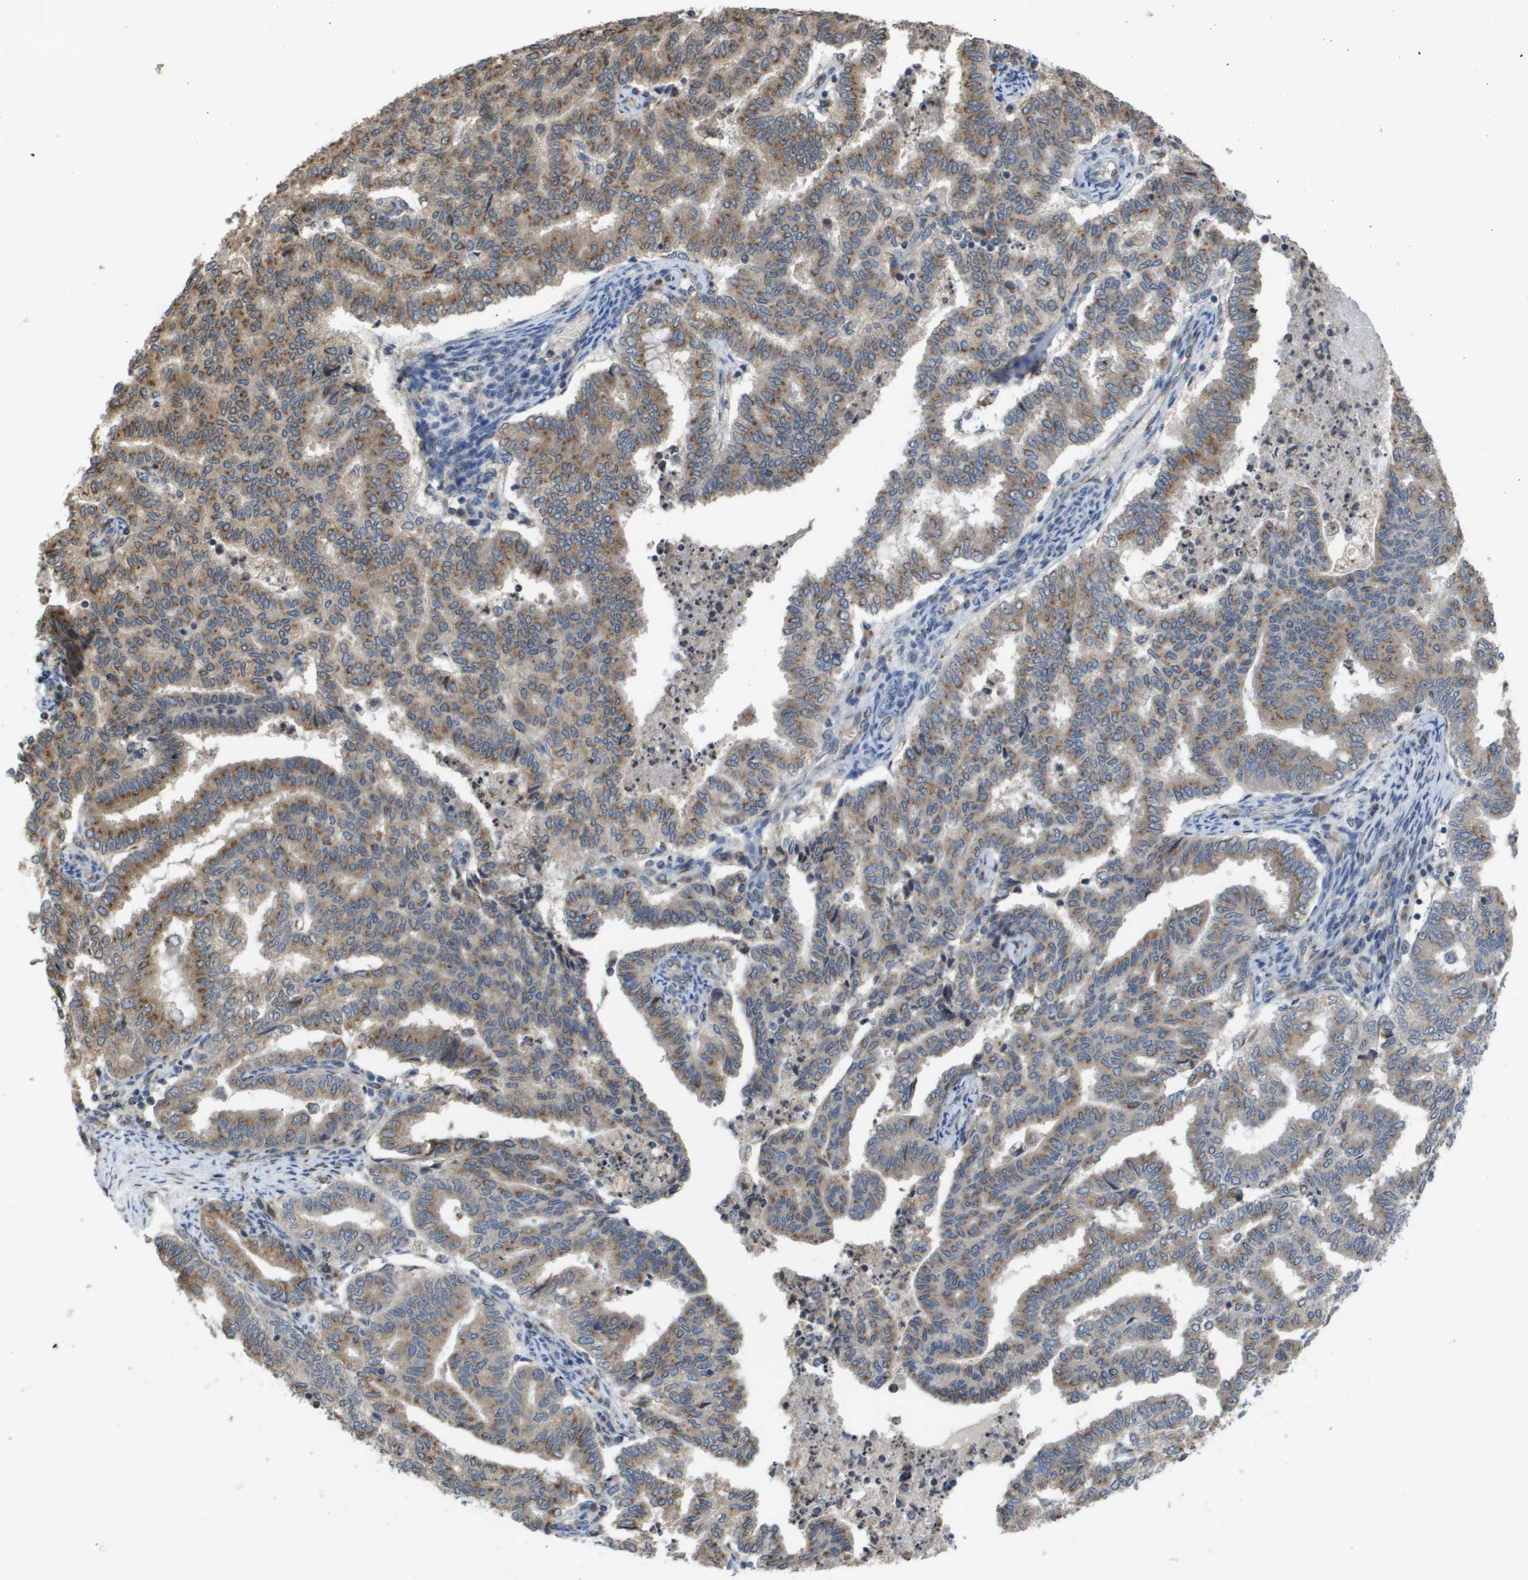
{"staining": {"intensity": "moderate", "quantity": ">75%", "location": "cytoplasmic/membranous"}, "tissue": "endometrial cancer", "cell_type": "Tumor cells", "image_type": "cancer", "snomed": [{"axis": "morphology", "description": "Adenocarcinoma, NOS"}, {"axis": "topography", "description": "Endometrium"}], "caption": "The immunohistochemical stain shows moderate cytoplasmic/membranous staining in tumor cells of adenocarcinoma (endometrial) tissue.", "gene": "PCK1", "patient": {"sex": "female", "age": 79}}